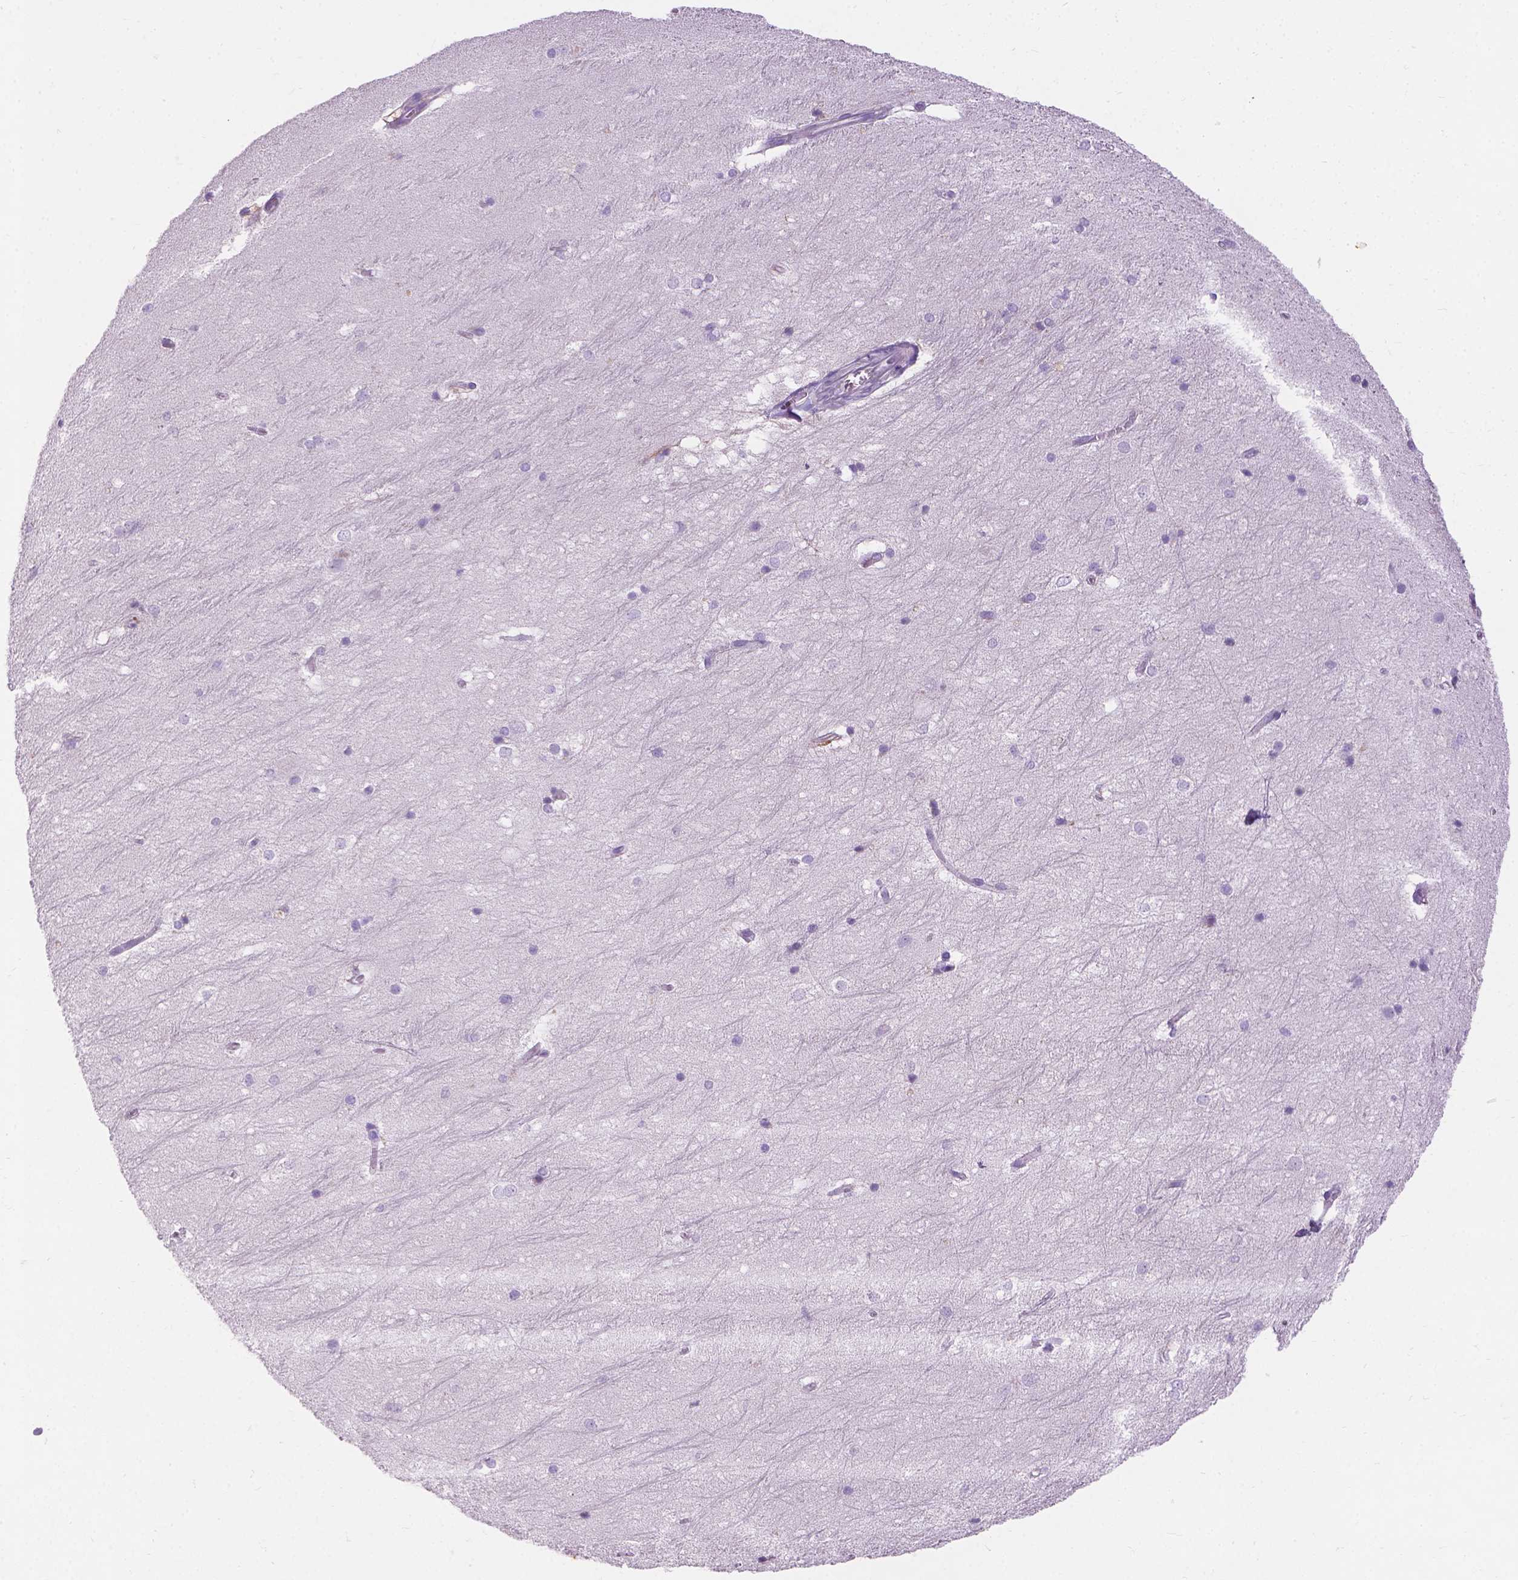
{"staining": {"intensity": "negative", "quantity": "none", "location": "none"}, "tissue": "hippocampus", "cell_type": "Glial cells", "image_type": "normal", "snomed": [{"axis": "morphology", "description": "Normal tissue, NOS"}, {"axis": "topography", "description": "Cerebral cortex"}, {"axis": "topography", "description": "Hippocampus"}], "caption": "IHC histopathology image of benign hippocampus stained for a protein (brown), which reveals no positivity in glial cells.", "gene": "NOXO1", "patient": {"sex": "female", "age": 19}}